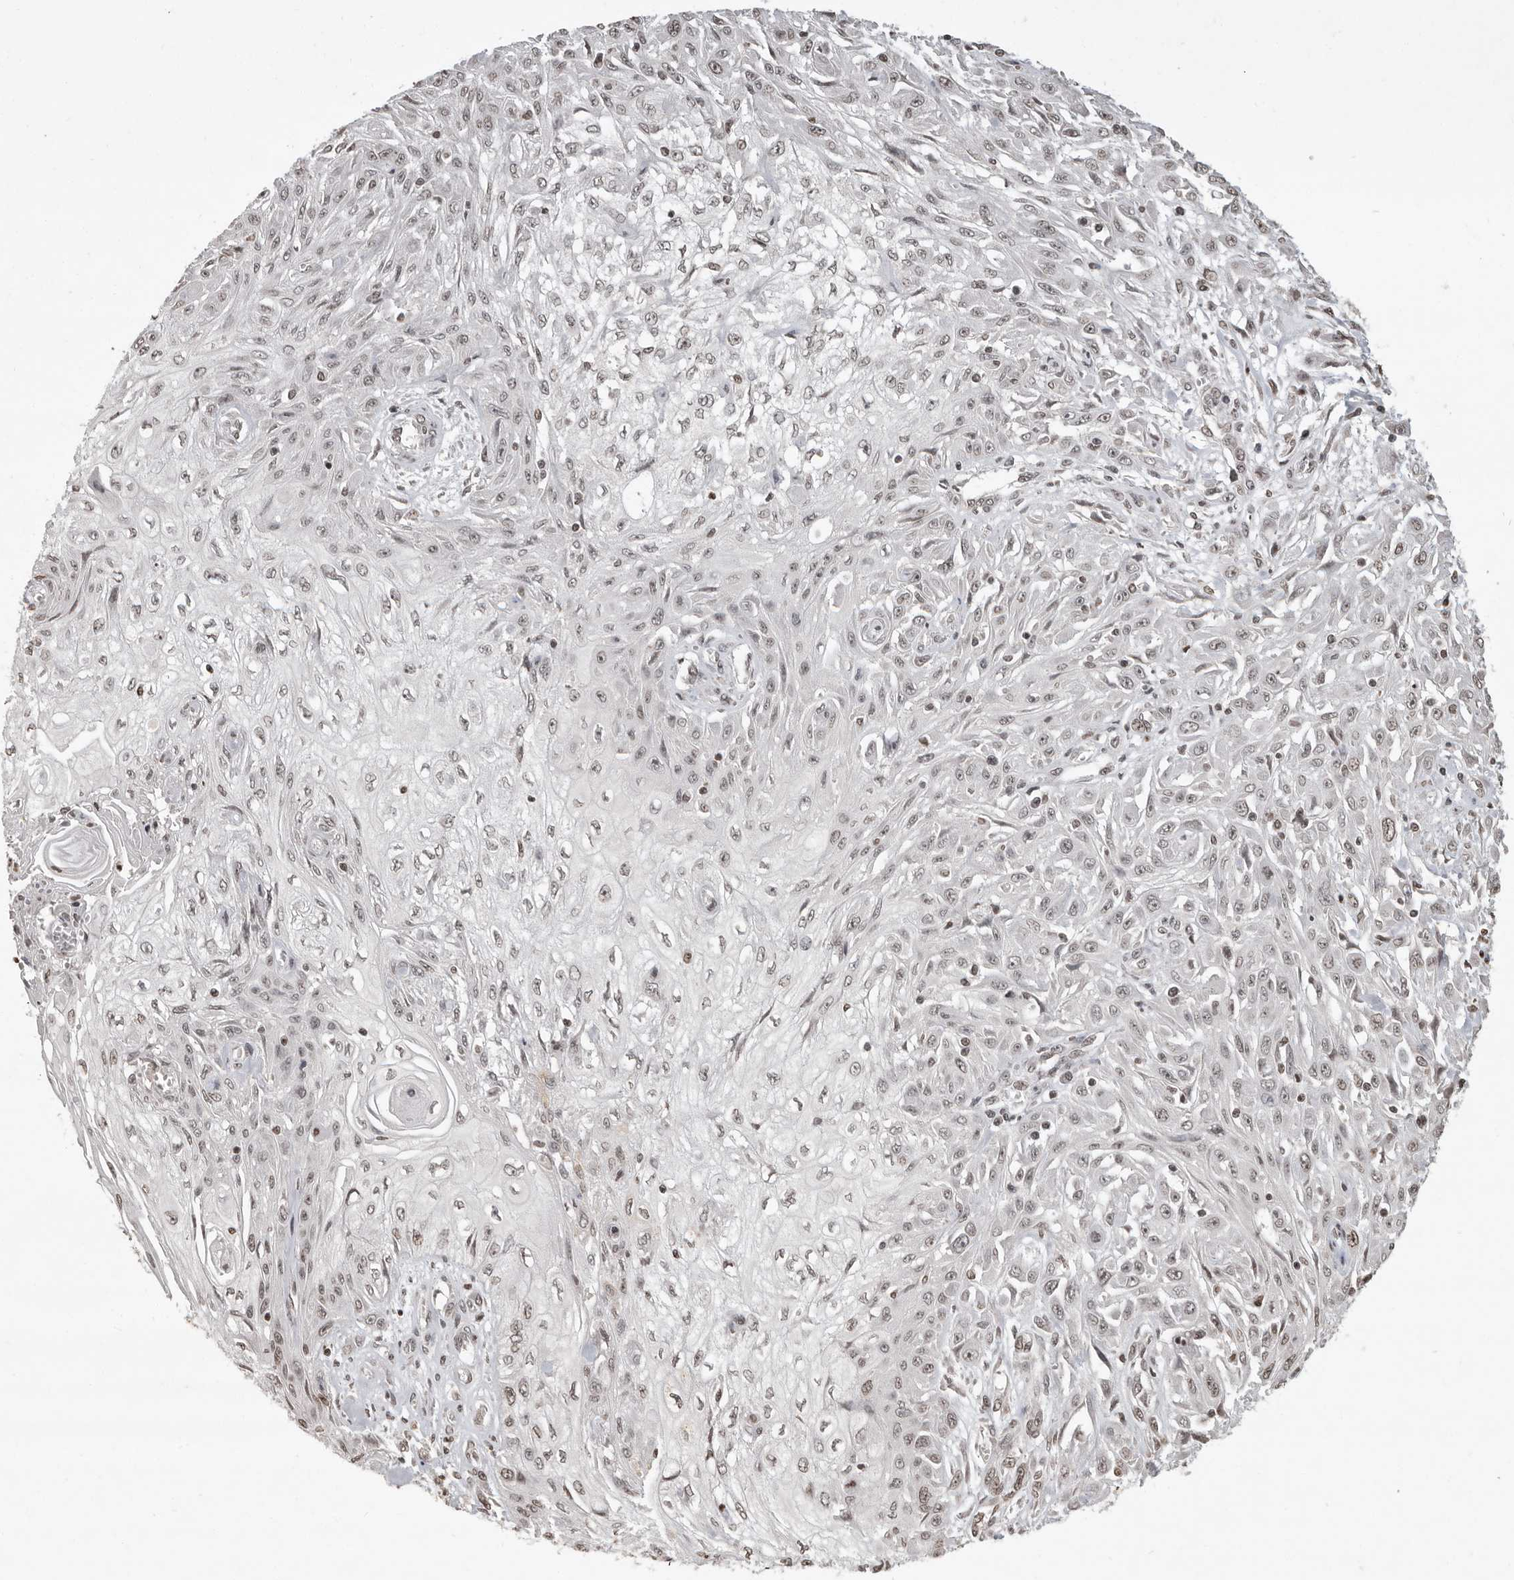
{"staining": {"intensity": "weak", "quantity": "<25%", "location": "nuclear"}, "tissue": "skin cancer", "cell_type": "Tumor cells", "image_type": "cancer", "snomed": [{"axis": "morphology", "description": "Squamous cell carcinoma, NOS"}, {"axis": "morphology", "description": "Squamous cell carcinoma, metastatic, NOS"}, {"axis": "topography", "description": "Skin"}, {"axis": "topography", "description": "Lymph node"}], "caption": "Micrograph shows no significant protein positivity in tumor cells of skin cancer (squamous cell carcinoma).", "gene": "WDR45", "patient": {"sex": "male", "age": 75}}